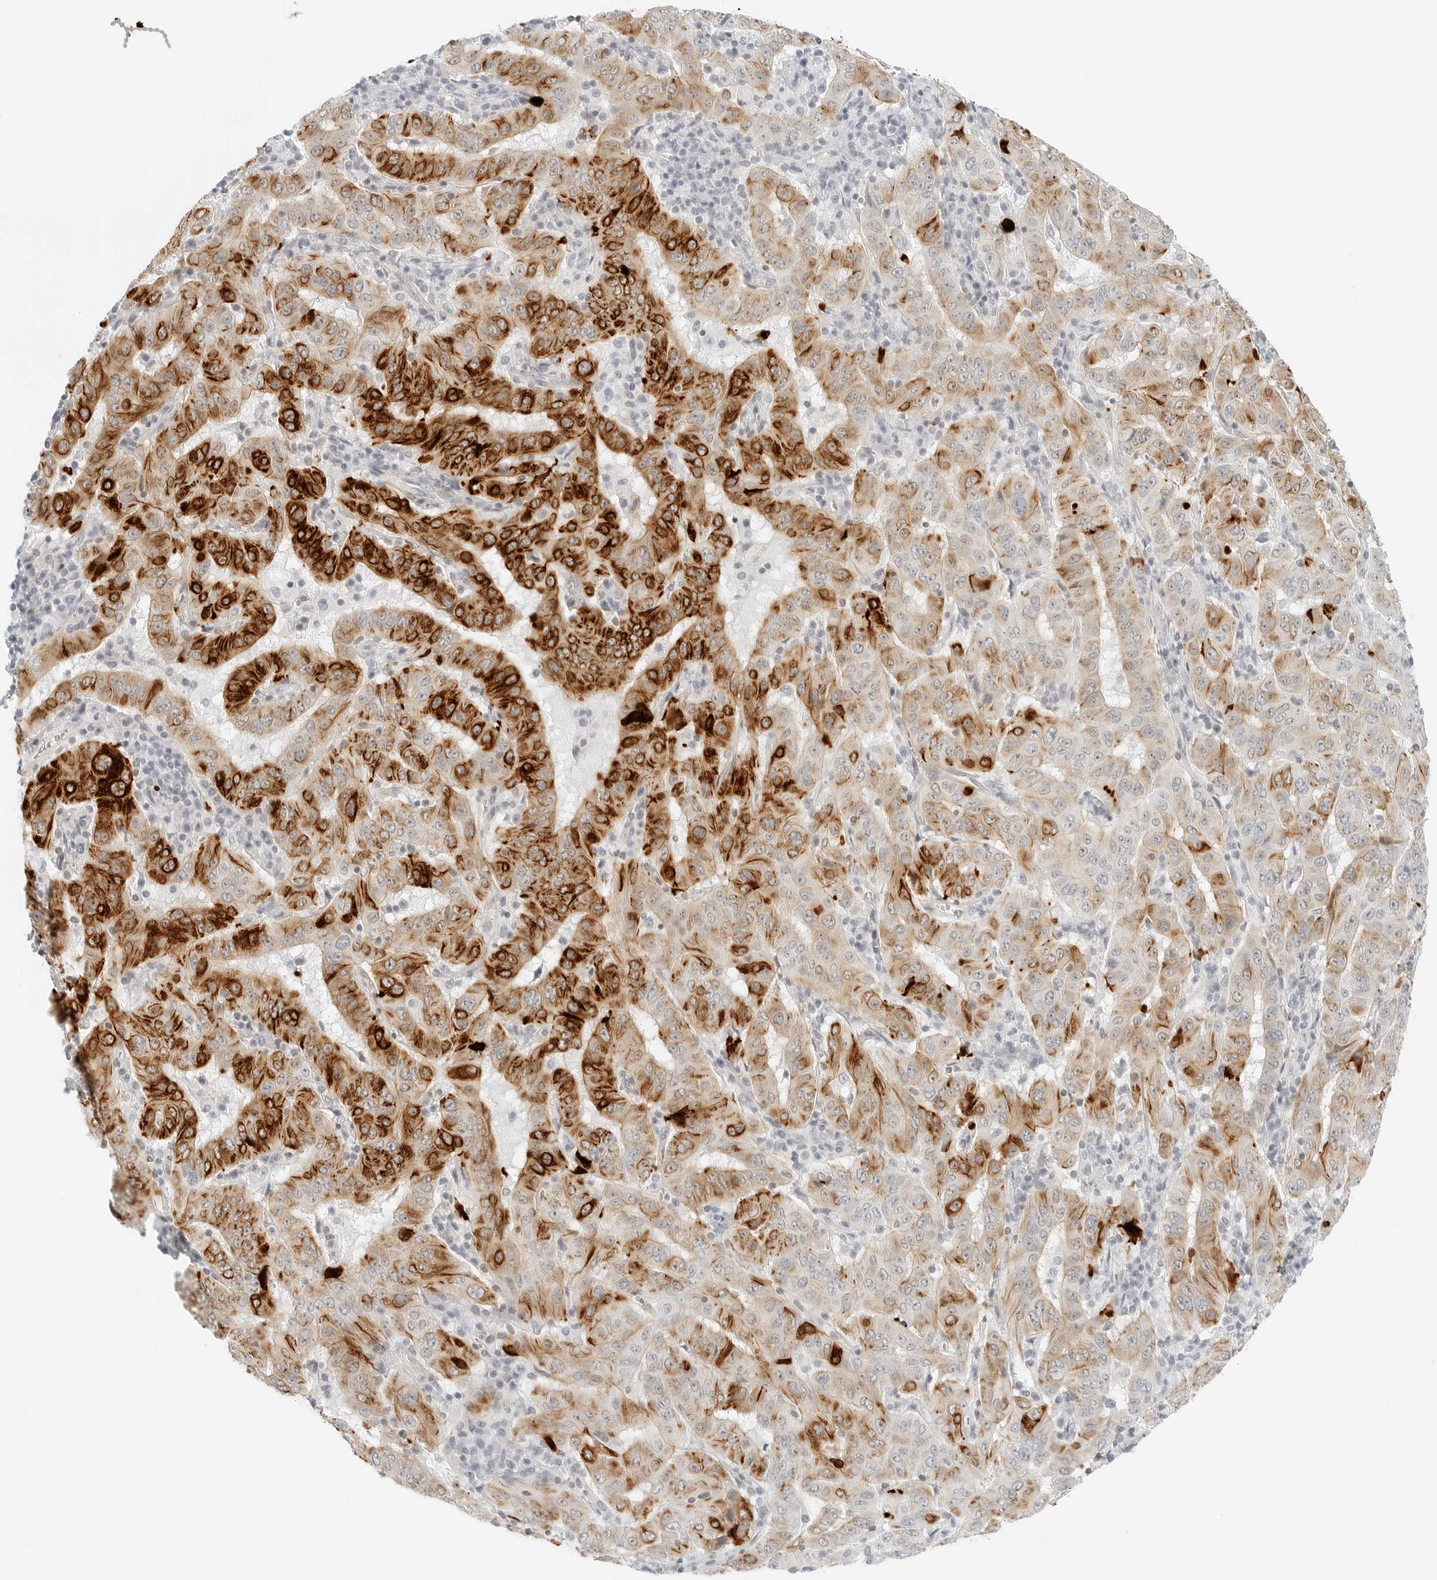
{"staining": {"intensity": "strong", "quantity": "25%-75%", "location": "cytoplasmic/membranous"}, "tissue": "pancreatic cancer", "cell_type": "Tumor cells", "image_type": "cancer", "snomed": [{"axis": "morphology", "description": "Adenocarcinoma, NOS"}, {"axis": "topography", "description": "Pancreas"}], "caption": "Protein expression by immunohistochemistry (IHC) shows strong cytoplasmic/membranous staining in approximately 25%-75% of tumor cells in pancreatic adenocarcinoma.", "gene": "IQCC", "patient": {"sex": "male", "age": 63}}